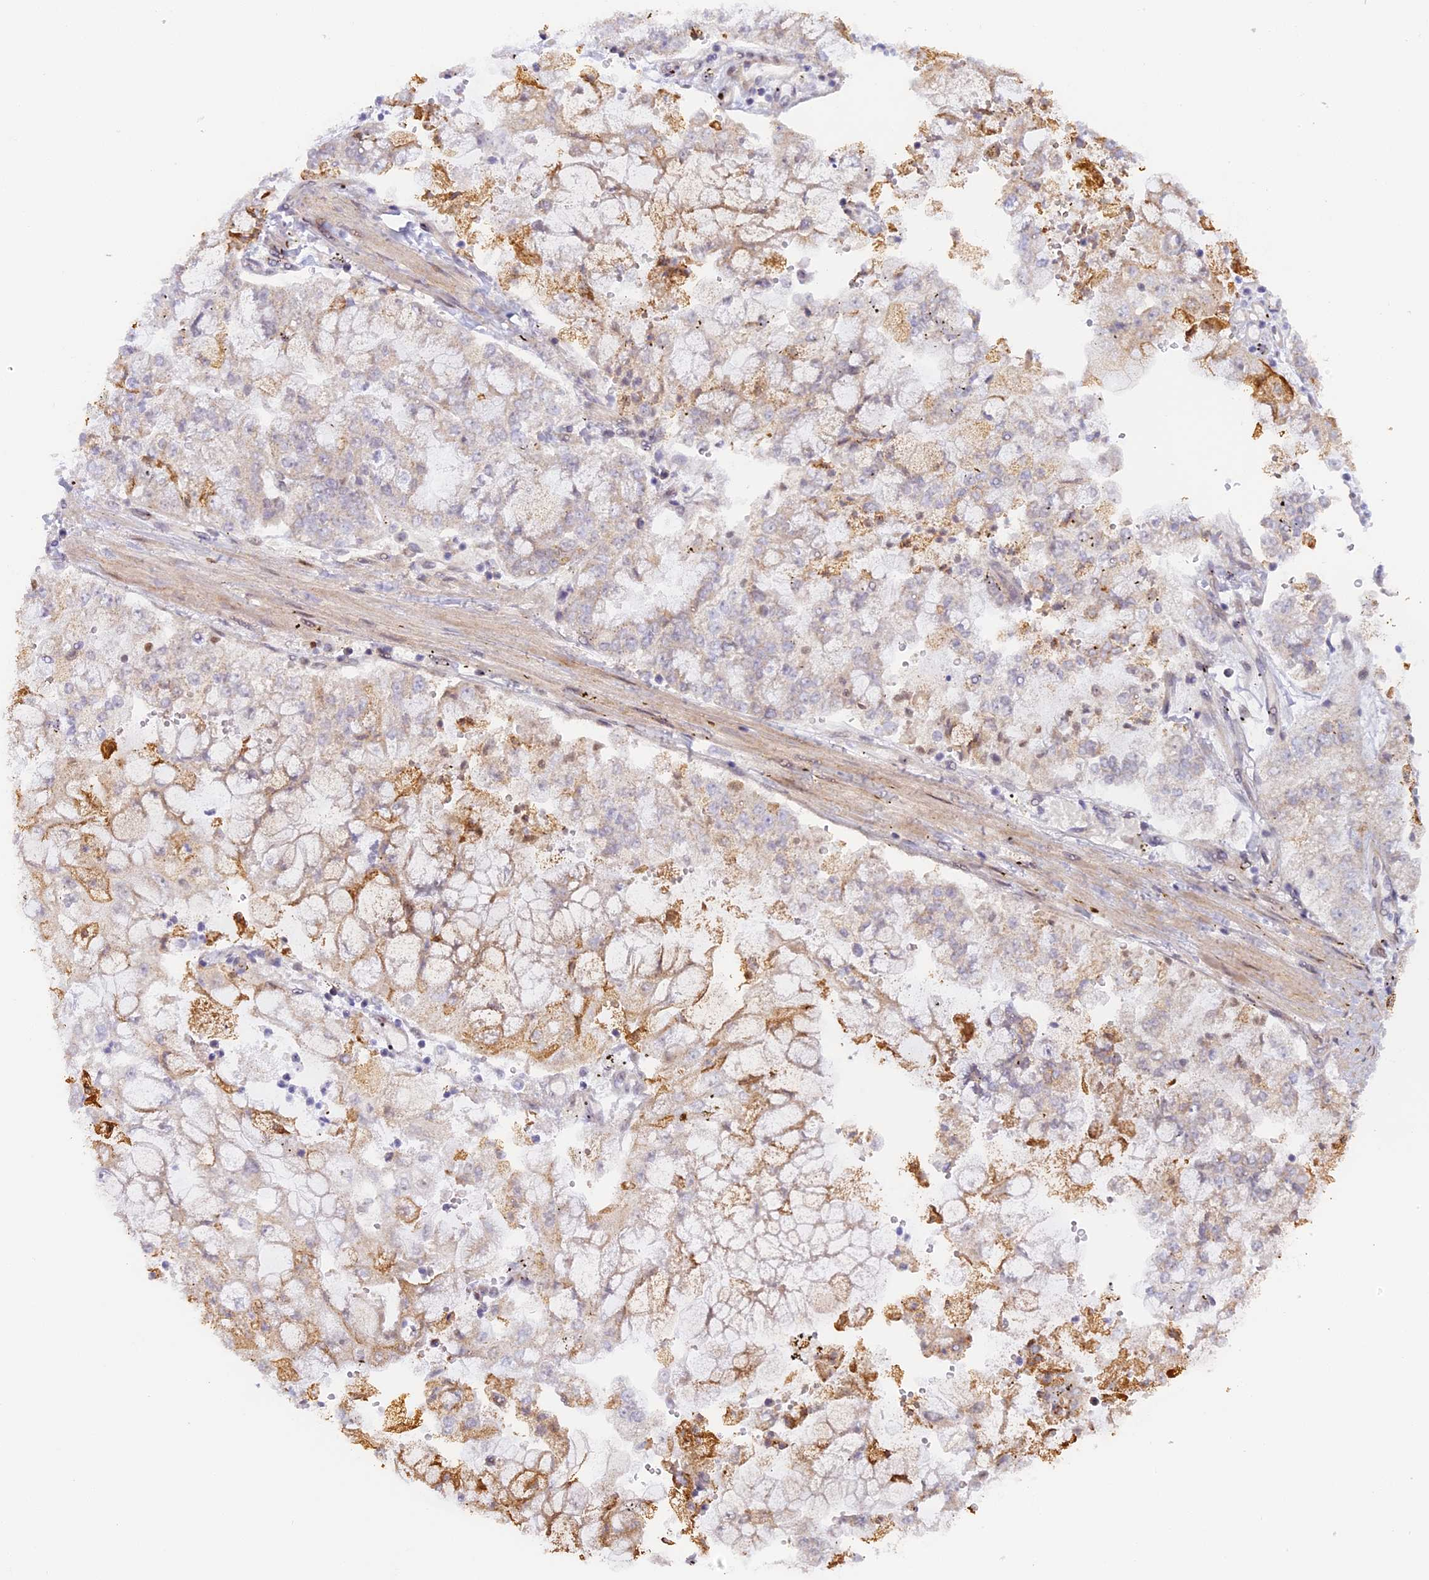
{"staining": {"intensity": "negative", "quantity": "none", "location": "none"}, "tissue": "stomach cancer", "cell_type": "Tumor cells", "image_type": "cancer", "snomed": [{"axis": "morphology", "description": "Adenocarcinoma, NOS"}, {"axis": "topography", "description": "Stomach"}], "caption": "An immunohistochemistry histopathology image of stomach cancer is shown. There is no staining in tumor cells of stomach cancer. (Stains: DAB immunohistochemistry with hematoxylin counter stain, Microscopy: brightfield microscopy at high magnification).", "gene": "MYBL2", "patient": {"sex": "male", "age": 76}}